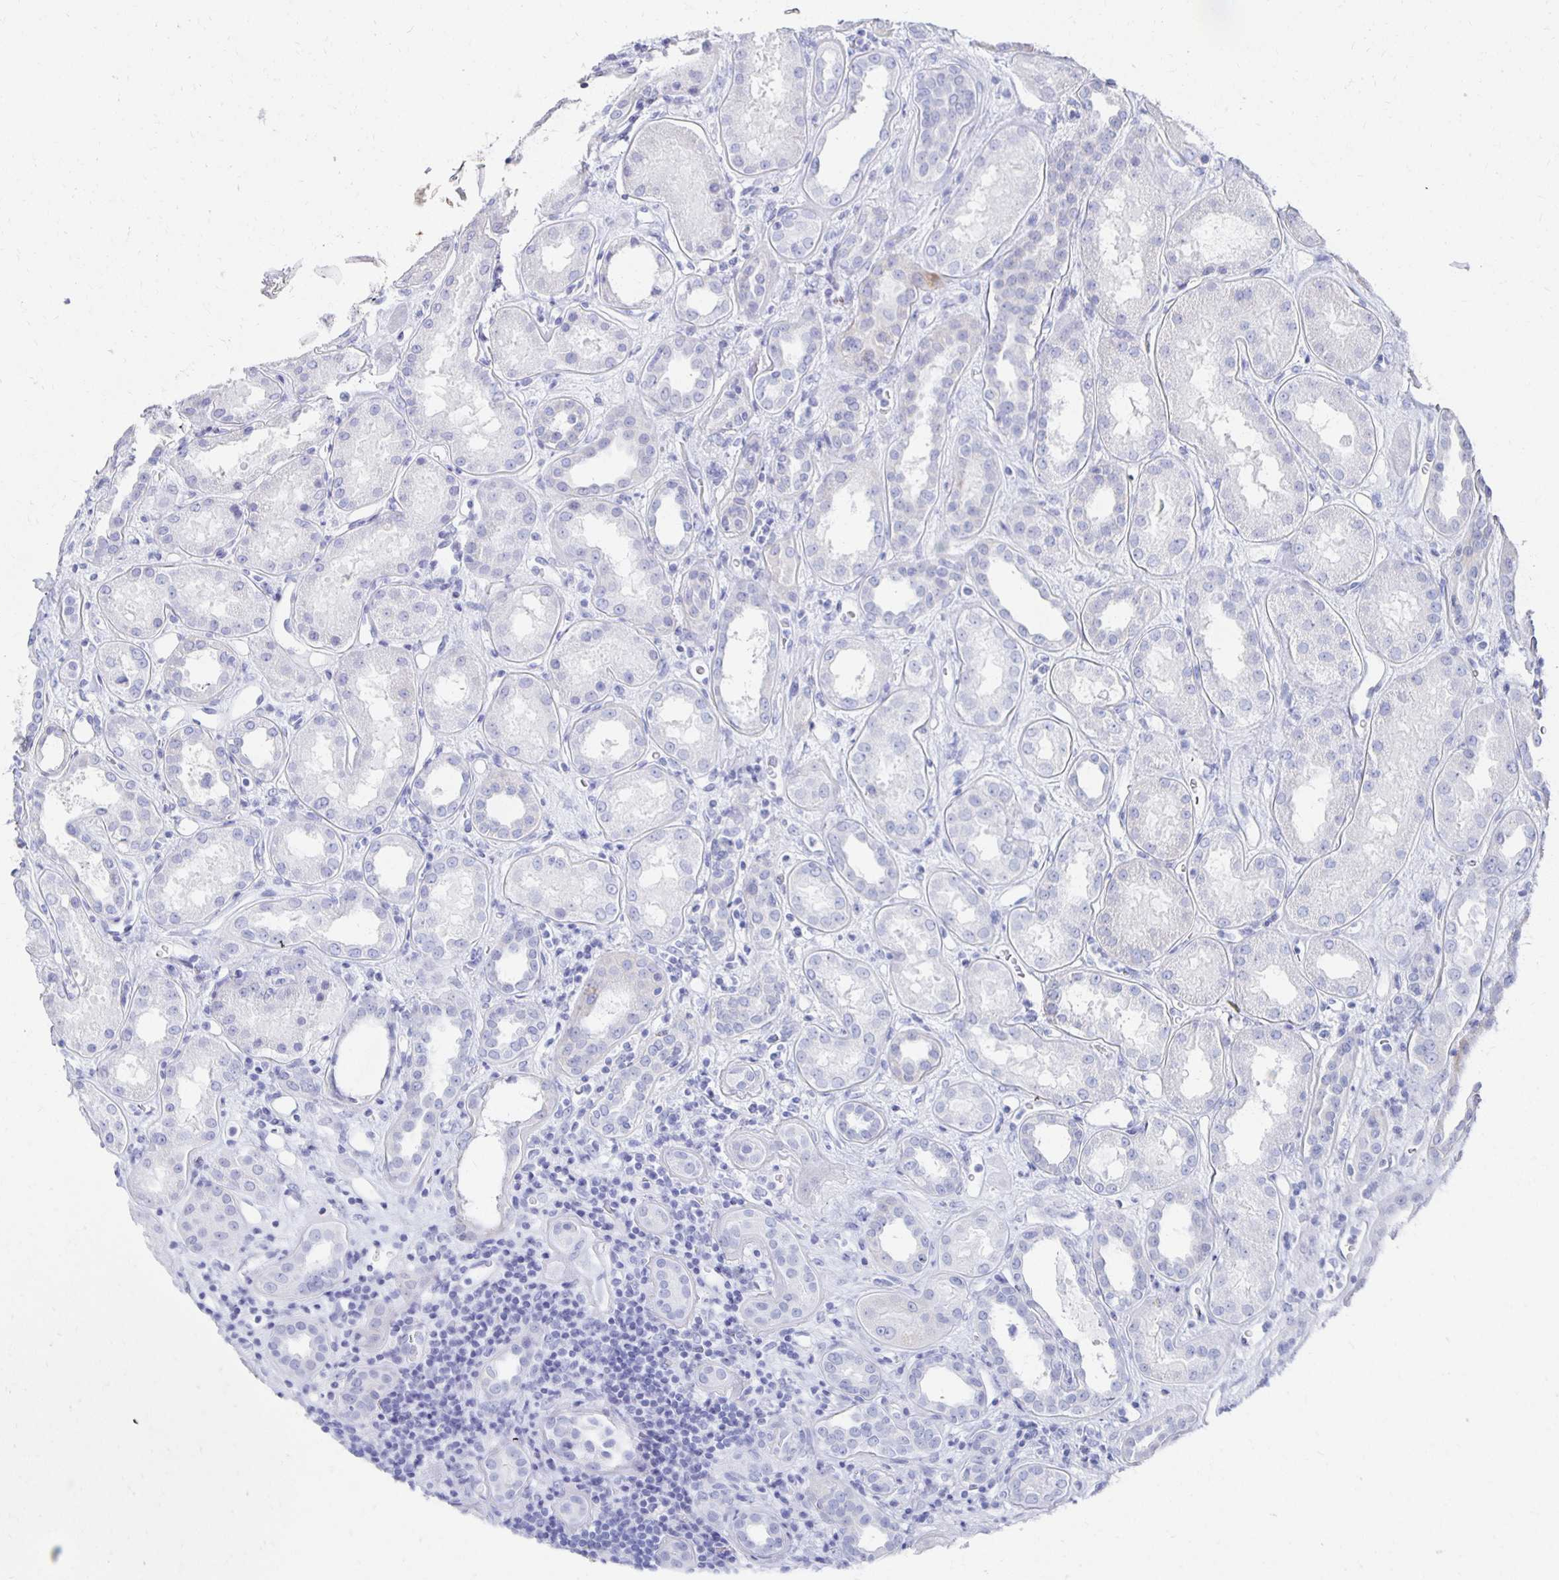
{"staining": {"intensity": "negative", "quantity": "none", "location": "none"}, "tissue": "kidney", "cell_type": "Cells in glomeruli", "image_type": "normal", "snomed": [{"axis": "morphology", "description": "Normal tissue, NOS"}, {"axis": "topography", "description": "Kidney"}], "caption": "Immunohistochemistry (IHC) photomicrograph of normal kidney: kidney stained with DAB demonstrates no significant protein staining in cells in glomeruli.", "gene": "PRDM7", "patient": {"sex": "male", "age": 59}}